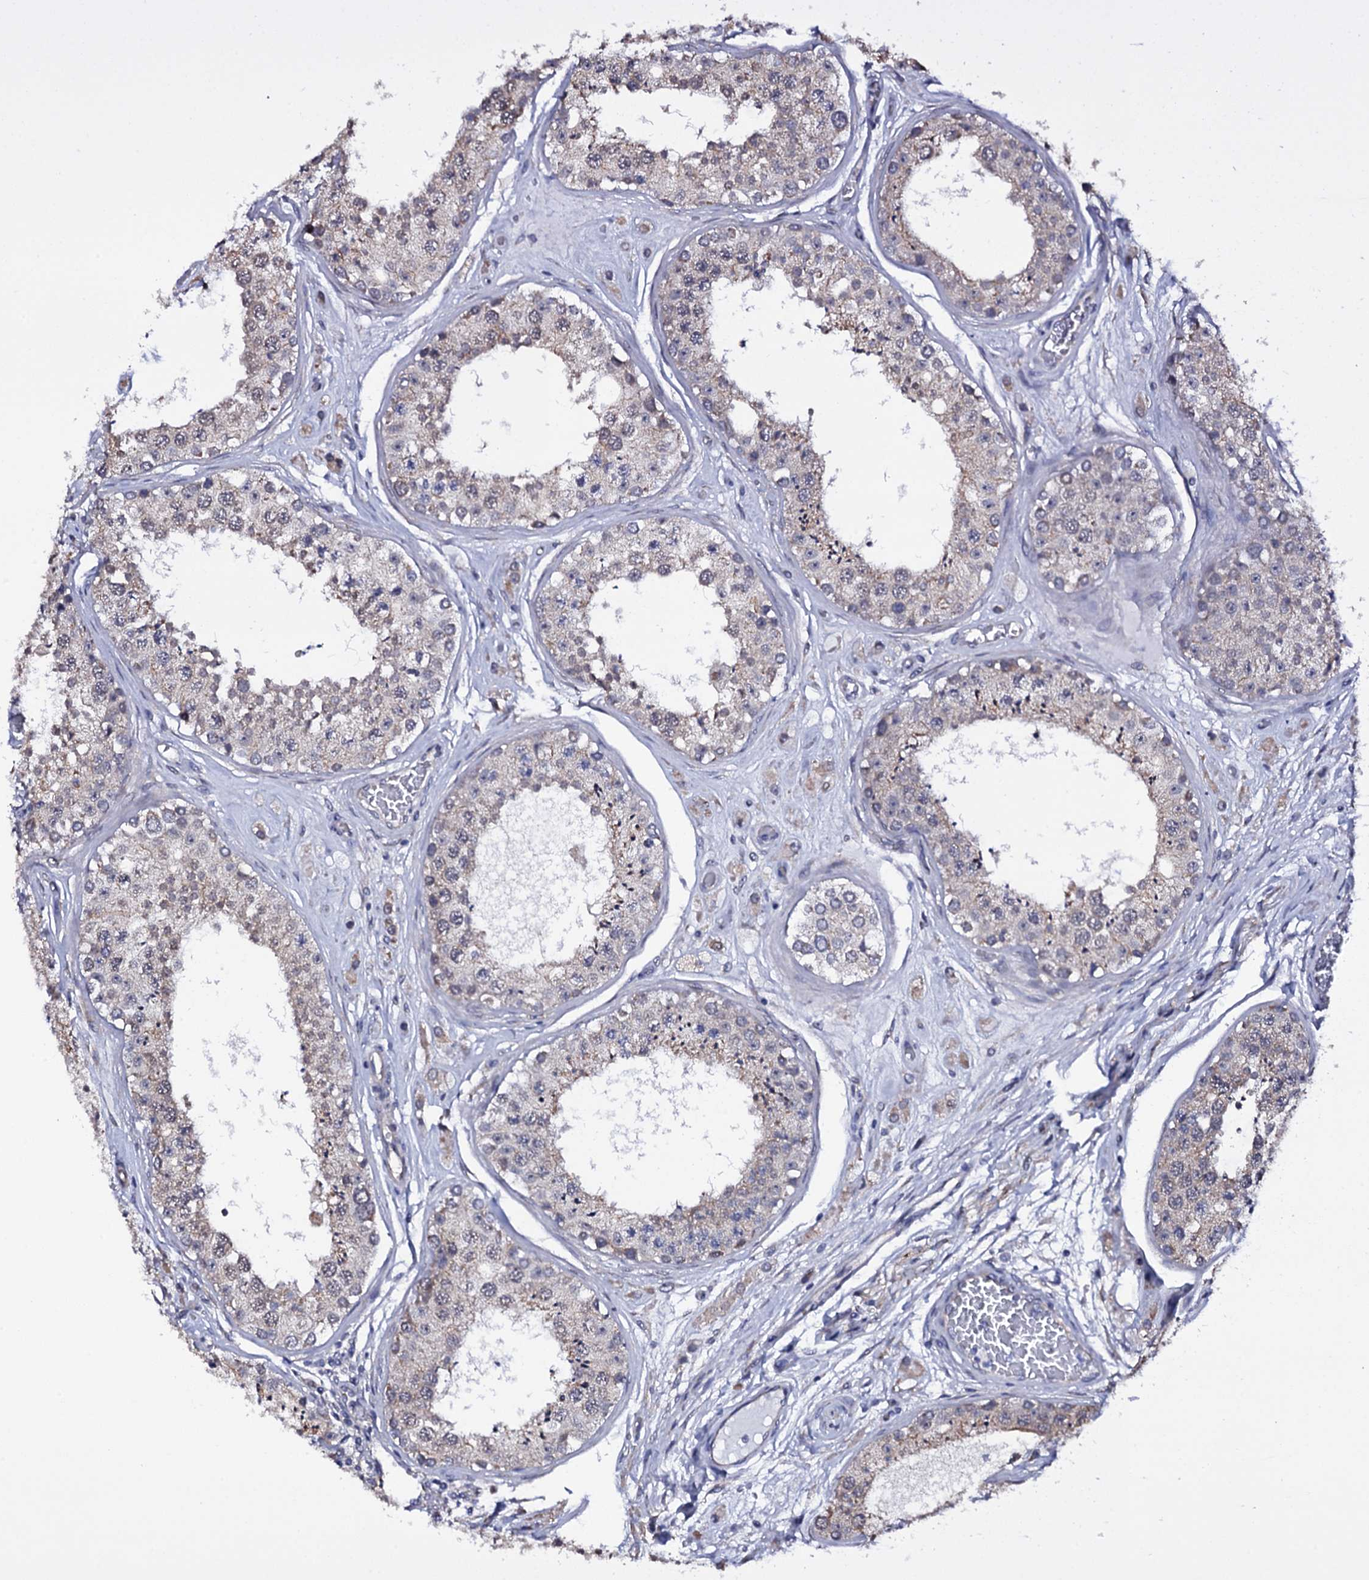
{"staining": {"intensity": "weak", "quantity": "<25%", "location": "cytoplasmic/membranous"}, "tissue": "testis", "cell_type": "Cells in seminiferous ducts", "image_type": "normal", "snomed": [{"axis": "morphology", "description": "Normal tissue, NOS"}, {"axis": "topography", "description": "Testis"}], "caption": "Immunohistochemistry (IHC) histopathology image of unremarkable testis: human testis stained with DAB demonstrates no significant protein staining in cells in seminiferous ducts. Nuclei are stained in blue.", "gene": "GAREM1", "patient": {"sex": "male", "age": 25}}